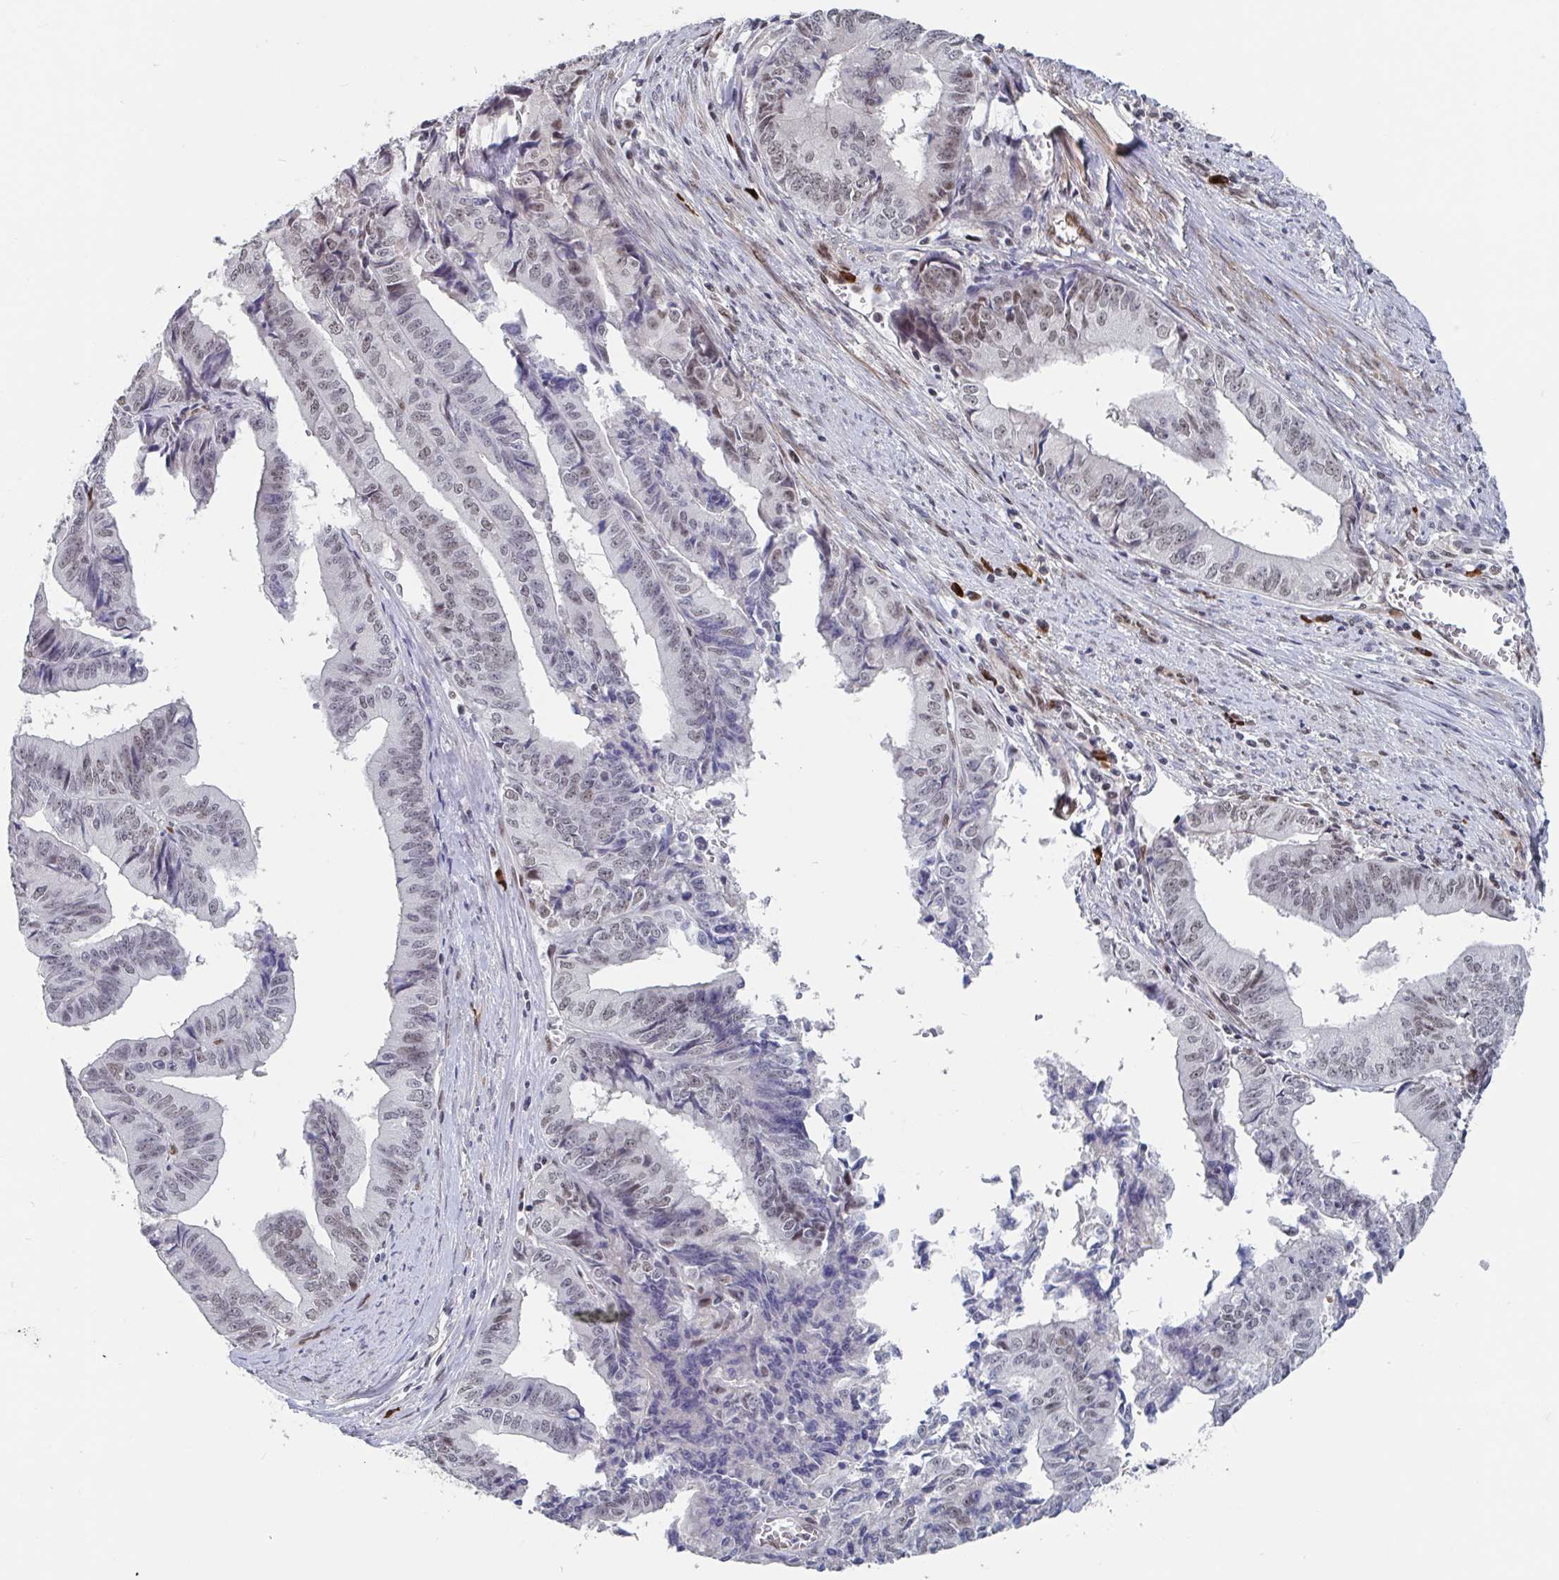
{"staining": {"intensity": "weak", "quantity": "25%-75%", "location": "nuclear"}, "tissue": "endometrial cancer", "cell_type": "Tumor cells", "image_type": "cancer", "snomed": [{"axis": "morphology", "description": "Adenocarcinoma, NOS"}, {"axis": "topography", "description": "Endometrium"}], "caption": "The photomicrograph displays a brown stain indicating the presence of a protein in the nuclear of tumor cells in endometrial adenocarcinoma. Immunohistochemistry (ihc) stains the protein of interest in brown and the nuclei are stained blue.", "gene": "BCL7B", "patient": {"sex": "female", "age": 65}}